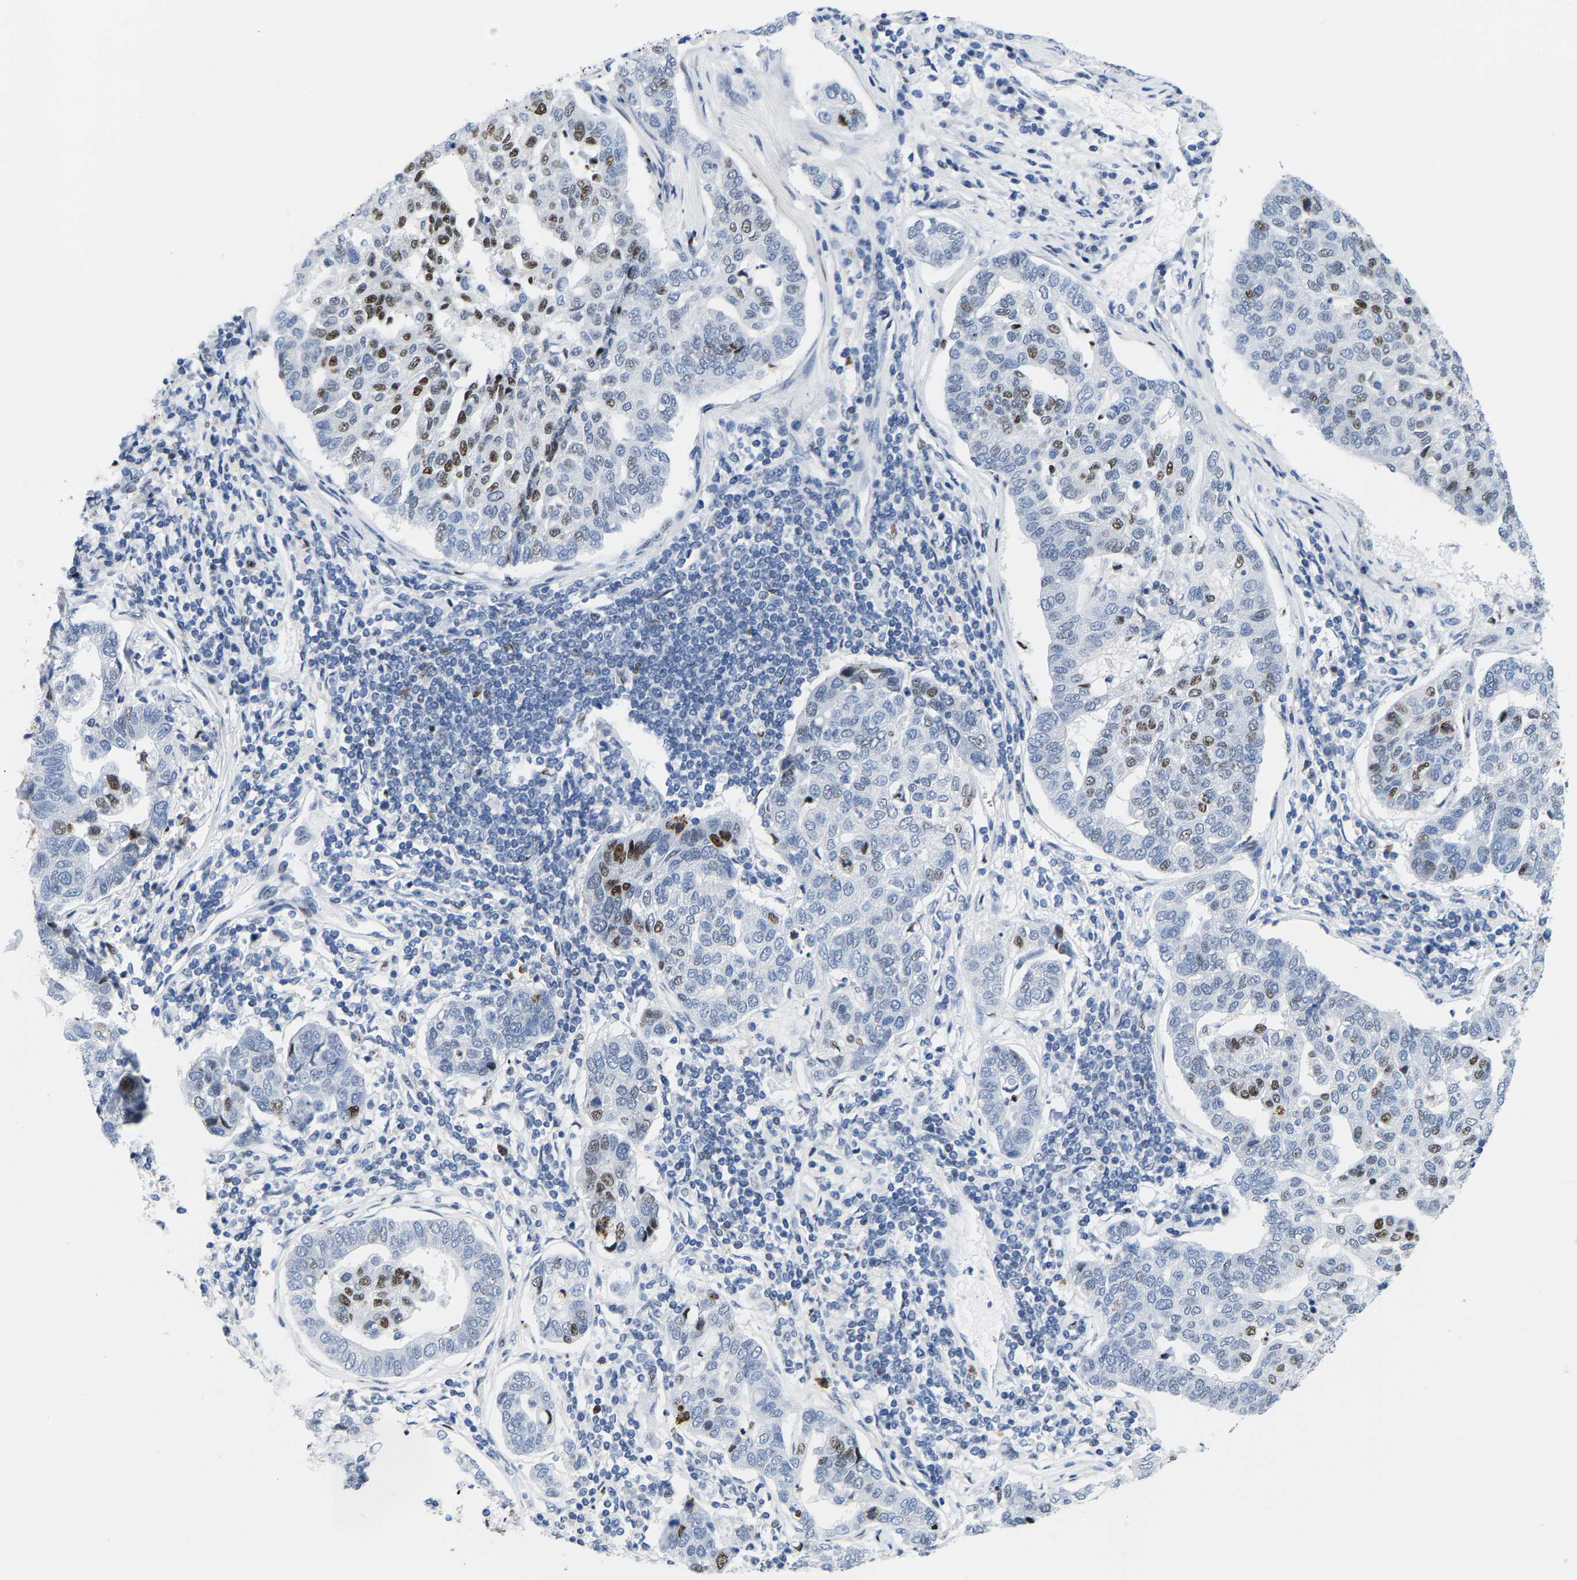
{"staining": {"intensity": "strong", "quantity": "<25%", "location": "nuclear"}, "tissue": "pancreatic cancer", "cell_type": "Tumor cells", "image_type": "cancer", "snomed": [{"axis": "morphology", "description": "Adenocarcinoma, NOS"}, {"axis": "topography", "description": "Pancreas"}], "caption": "Pancreatic adenocarcinoma stained with IHC exhibits strong nuclear staining in about <25% of tumor cells.", "gene": "SETD1B", "patient": {"sex": "female", "age": 61}}